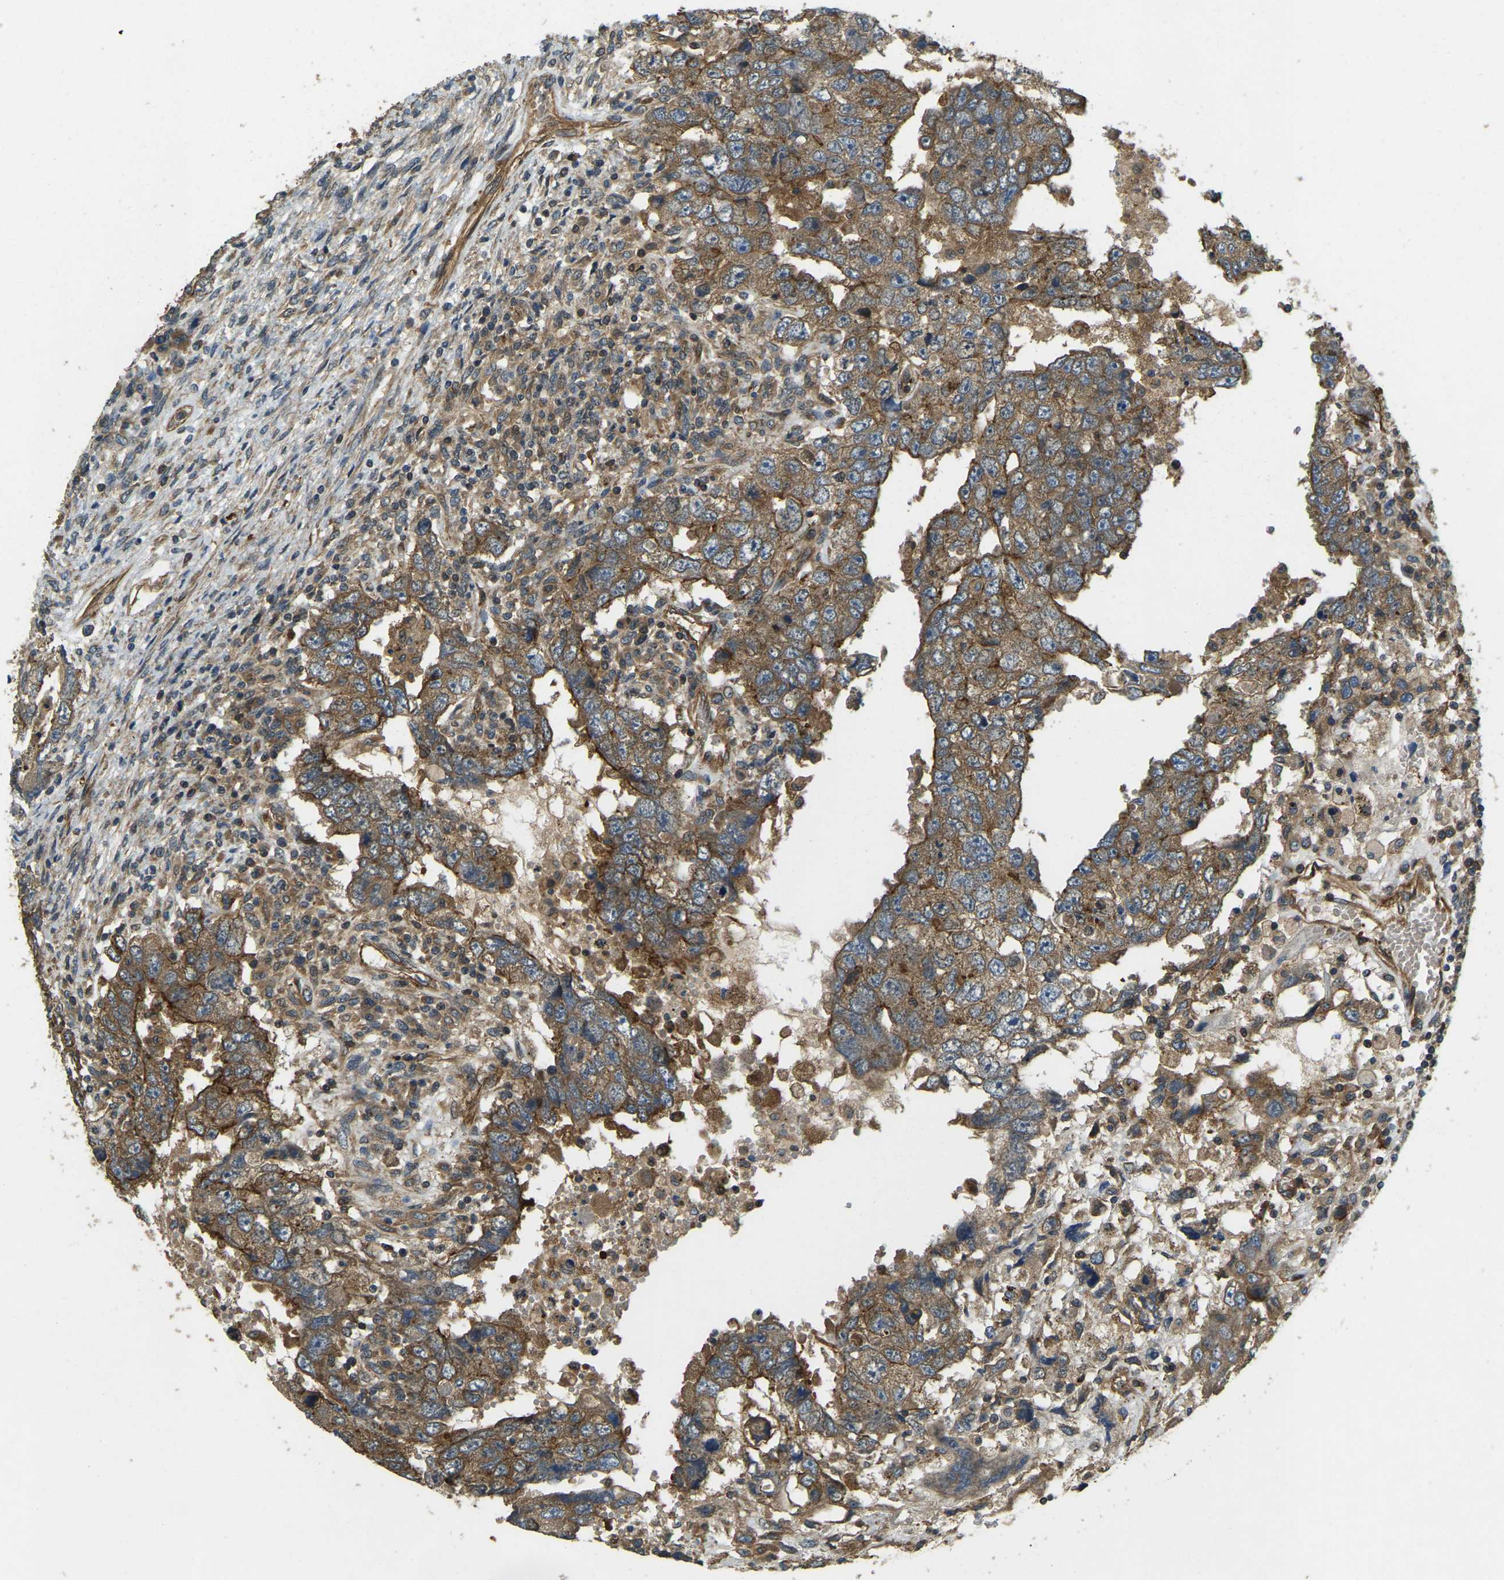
{"staining": {"intensity": "moderate", "quantity": ">75%", "location": "cytoplasmic/membranous"}, "tissue": "testis cancer", "cell_type": "Tumor cells", "image_type": "cancer", "snomed": [{"axis": "morphology", "description": "Carcinoma, Embryonal, NOS"}, {"axis": "topography", "description": "Testis"}], "caption": "Immunohistochemistry staining of testis embryonal carcinoma, which reveals medium levels of moderate cytoplasmic/membranous positivity in about >75% of tumor cells indicating moderate cytoplasmic/membranous protein expression. The staining was performed using DAB (3,3'-diaminobenzidine) (brown) for protein detection and nuclei were counterstained in hematoxylin (blue).", "gene": "ERGIC1", "patient": {"sex": "male", "age": 26}}